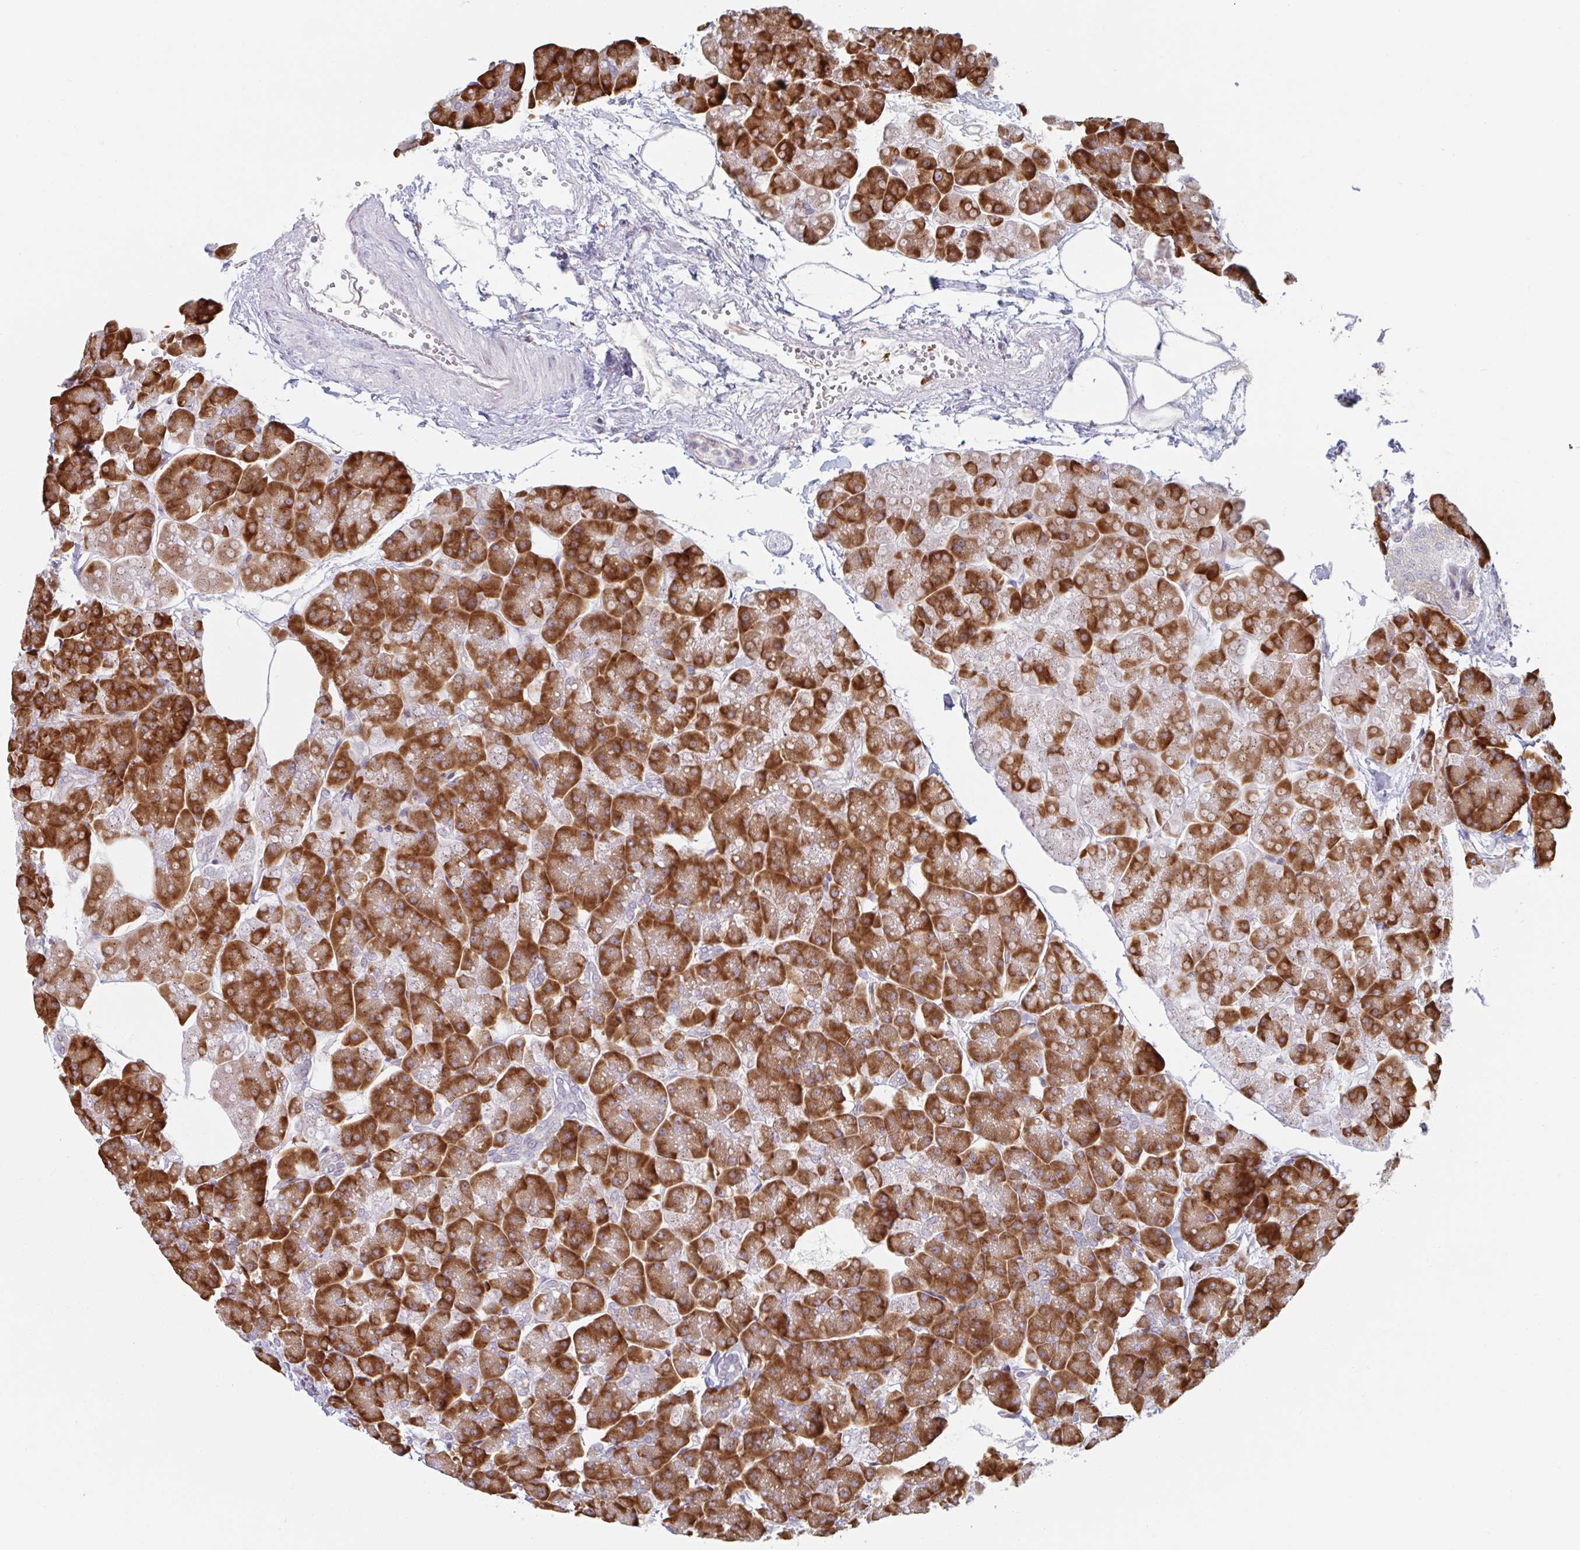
{"staining": {"intensity": "strong", "quantity": ">75%", "location": "cytoplasmic/membranous"}, "tissue": "pancreas", "cell_type": "Exocrine glandular cells", "image_type": "normal", "snomed": [{"axis": "morphology", "description": "Normal tissue, NOS"}, {"axis": "topography", "description": "Pancreas"}, {"axis": "topography", "description": "Peripheral nerve tissue"}], "caption": "Benign pancreas was stained to show a protein in brown. There is high levels of strong cytoplasmic/membranous expression in approximately >75% of exocrine glandular cells. (Brightfield microscopy of DAB IHC at high magnification).", "gene": "TRAPPC10", "patient": {"sex": "male", "age": 54}}